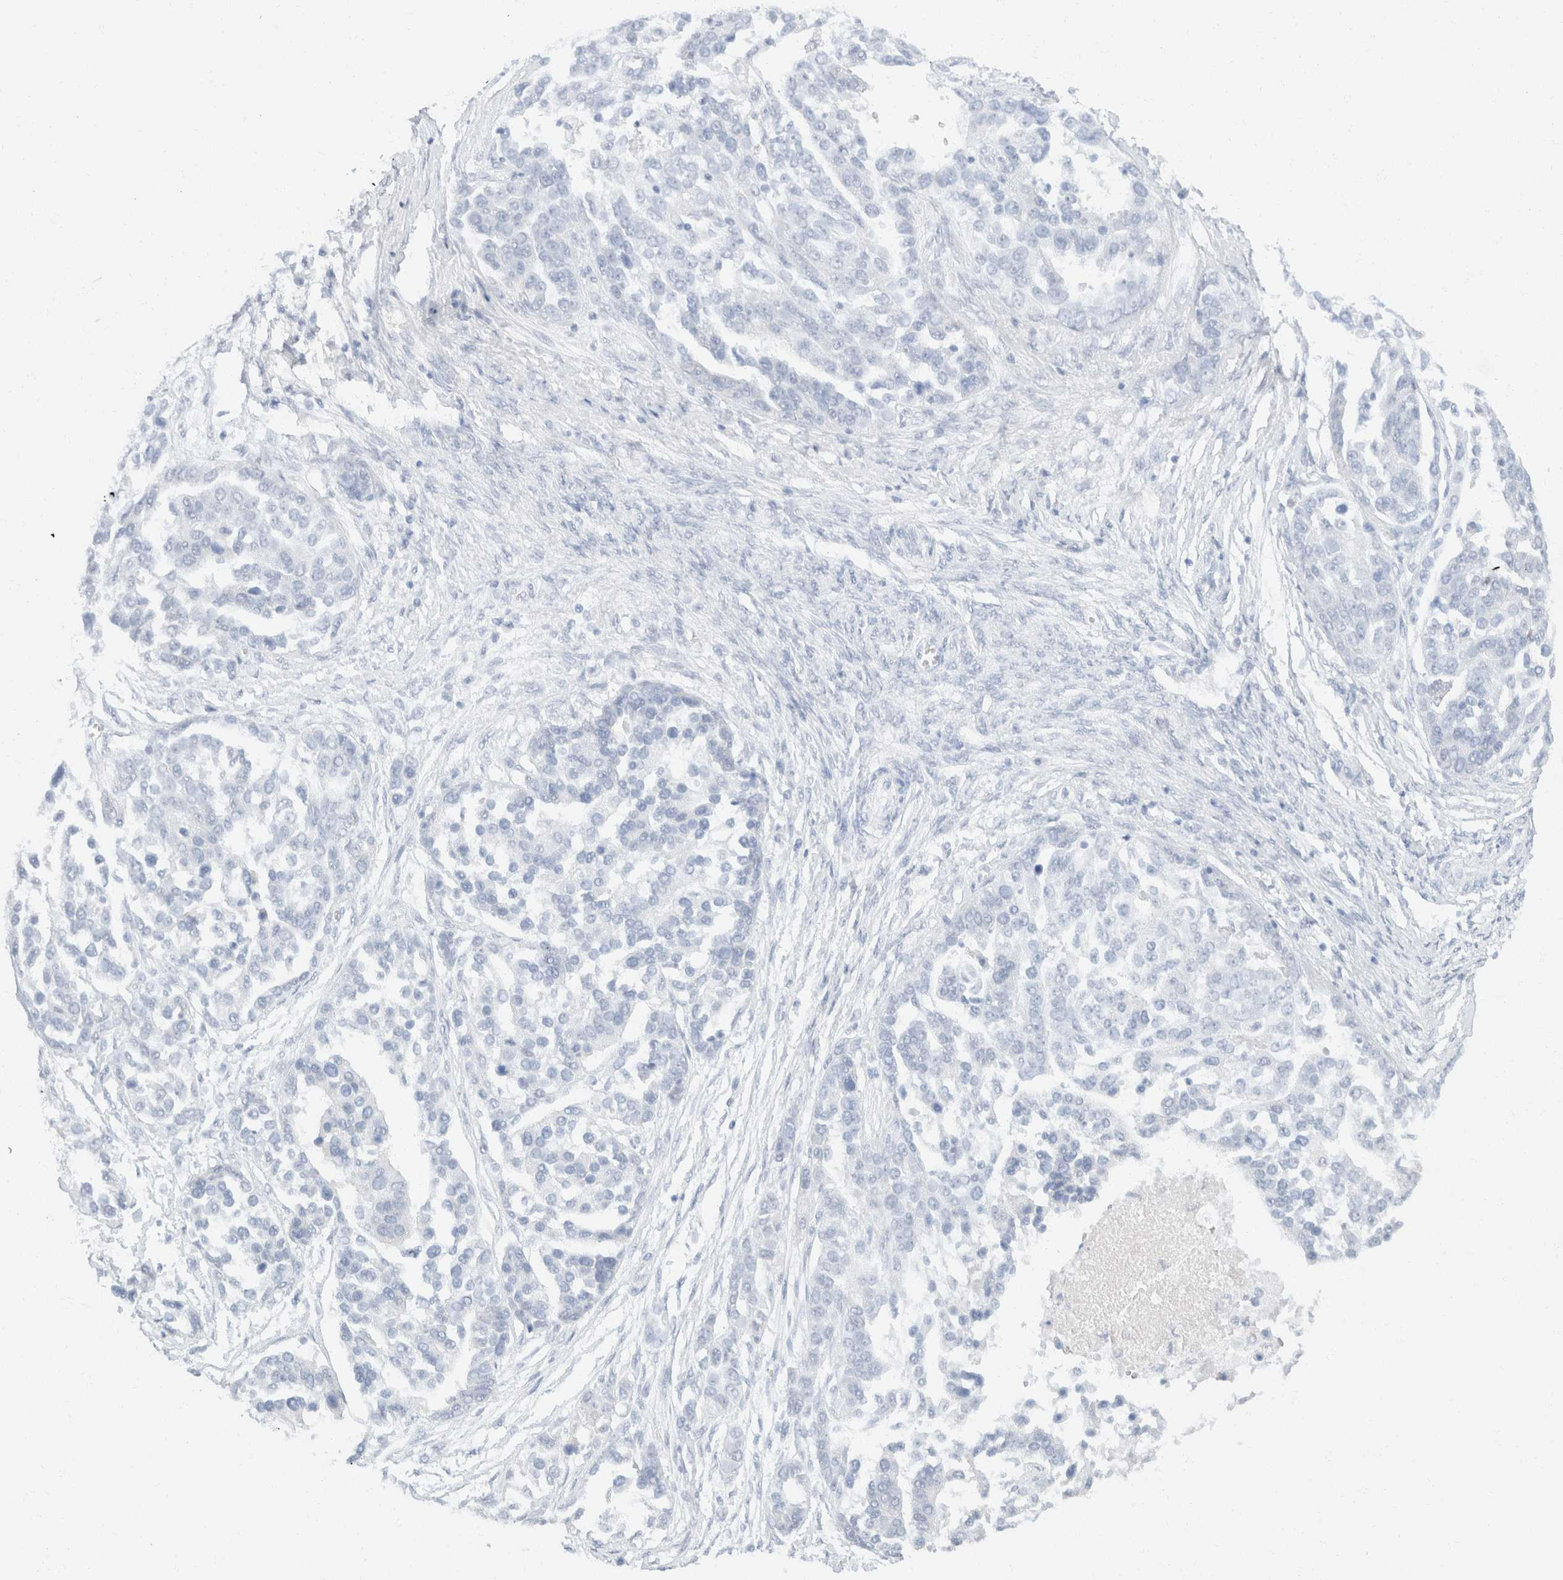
{"staining": {"intensity": "negative", "quantity": "none", "location": "none"}, "tissue": "ovarian cancer", "cell_type": "Tumor cells", "image_type": "cancer", "snomed": [{"axis": "morphology", "description": "Cystadenocarcinoma, serous, NOS"}, {"axis": "topography", "description": "Ovary"}], "caption": "Immunohistochemistry (IHC) photomicrograph of neoplastic tissue: human ovarian cancer (serous cystadenocarcinoma) stained with DAB reveals no significant protein expression in tumor cells. (DAB (3,3'-diaminobenzidine) IHC, high magnification).", "gene": "KRT20", "patient": {"sex": "female", "age": 44}}